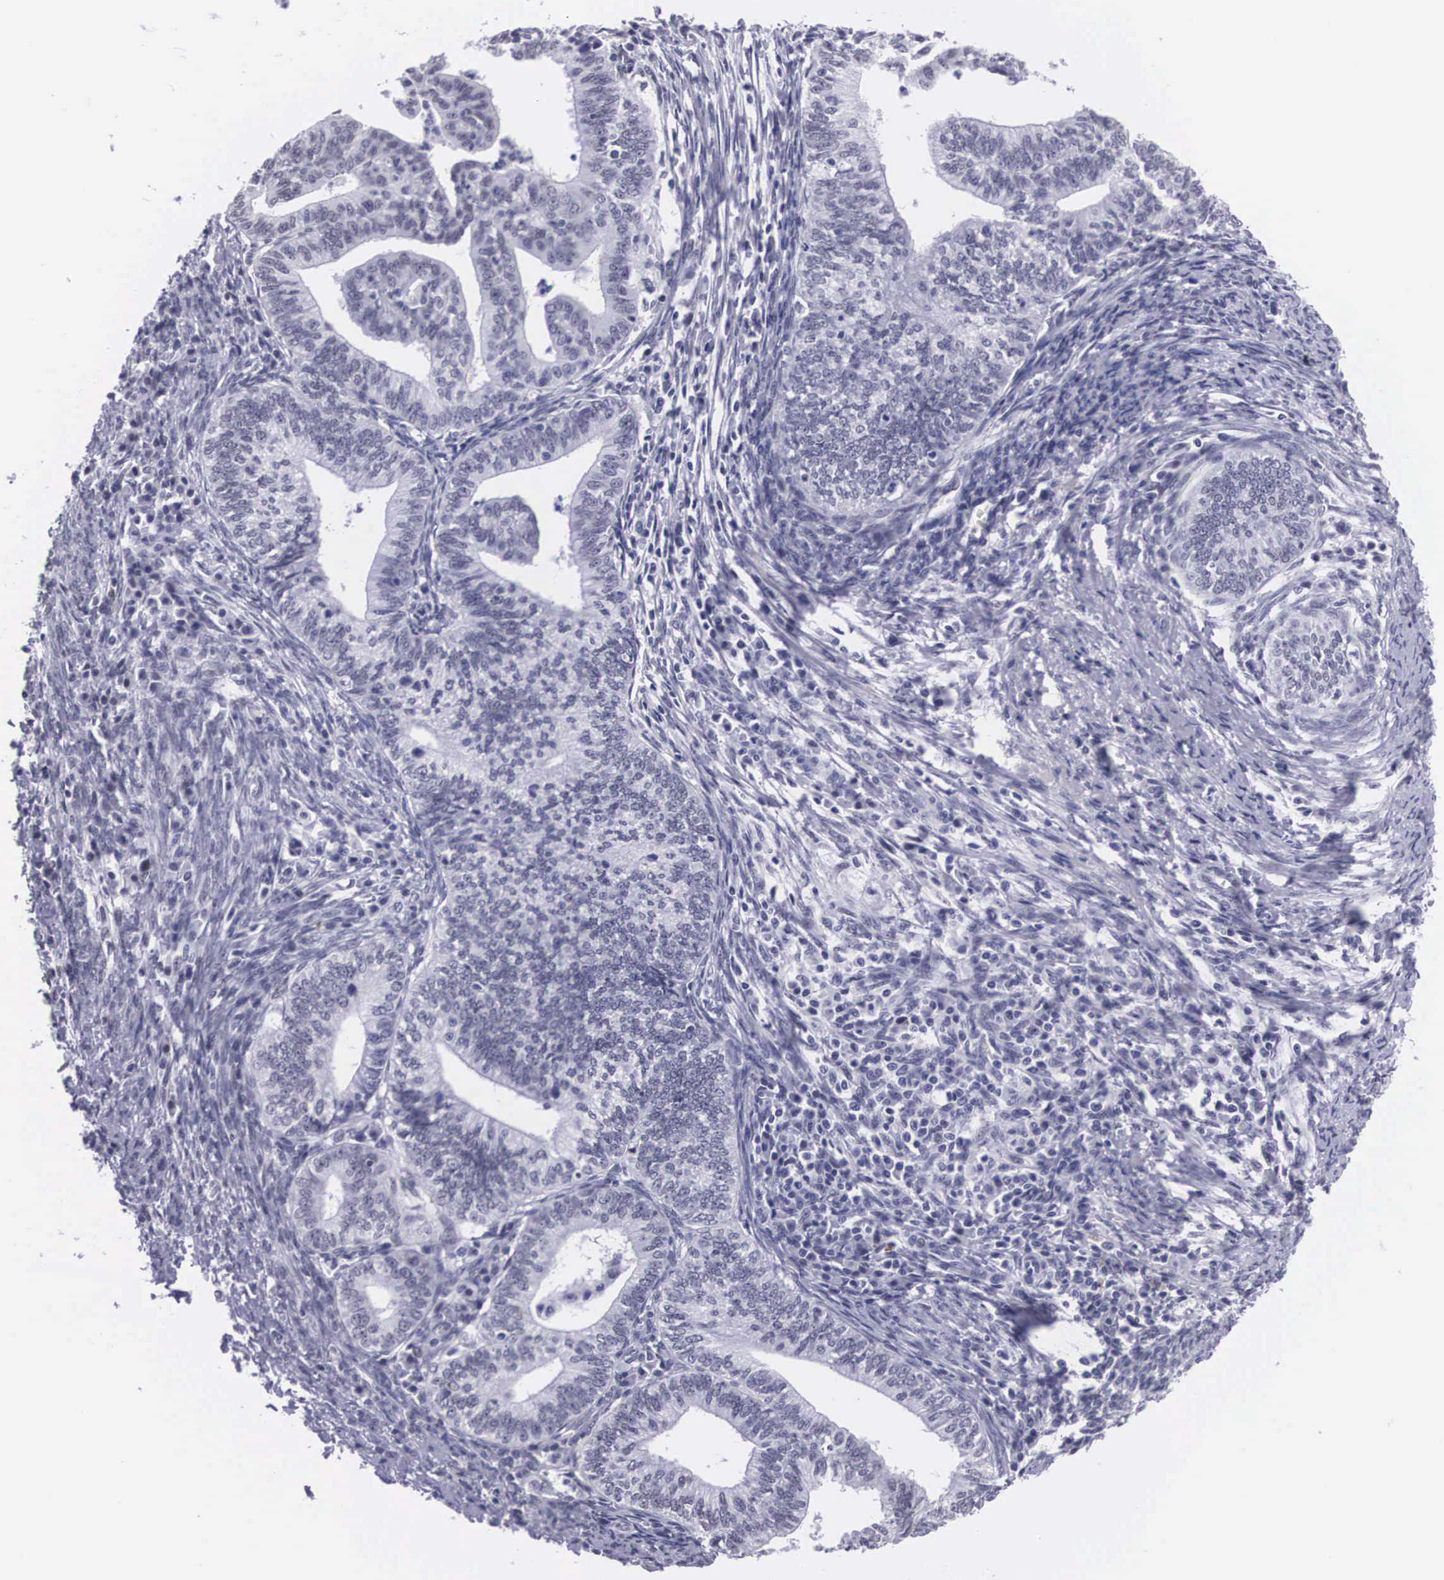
{"staining": {"intensity": "negative", "quantity": "none", "location": "none"}, "tissue": "endometrial cancer", "cell_type": "Tumor cells", "image_type": "cancer", "snomed": [{"axis": "morphology", "description": "Adenocarcinoma, NOS"}, {"axis": "topography", "description": "Endometrium"}], "caption": "IHC micrograph of neoplastic tissue: human endometrial cancer stained with DAB (3,3'-diaminobenzidine) demonstrates no significant protein positivity in tumor cells.", "gene": "C22orf31", "patient": {"sex": "female", "age": 66}}